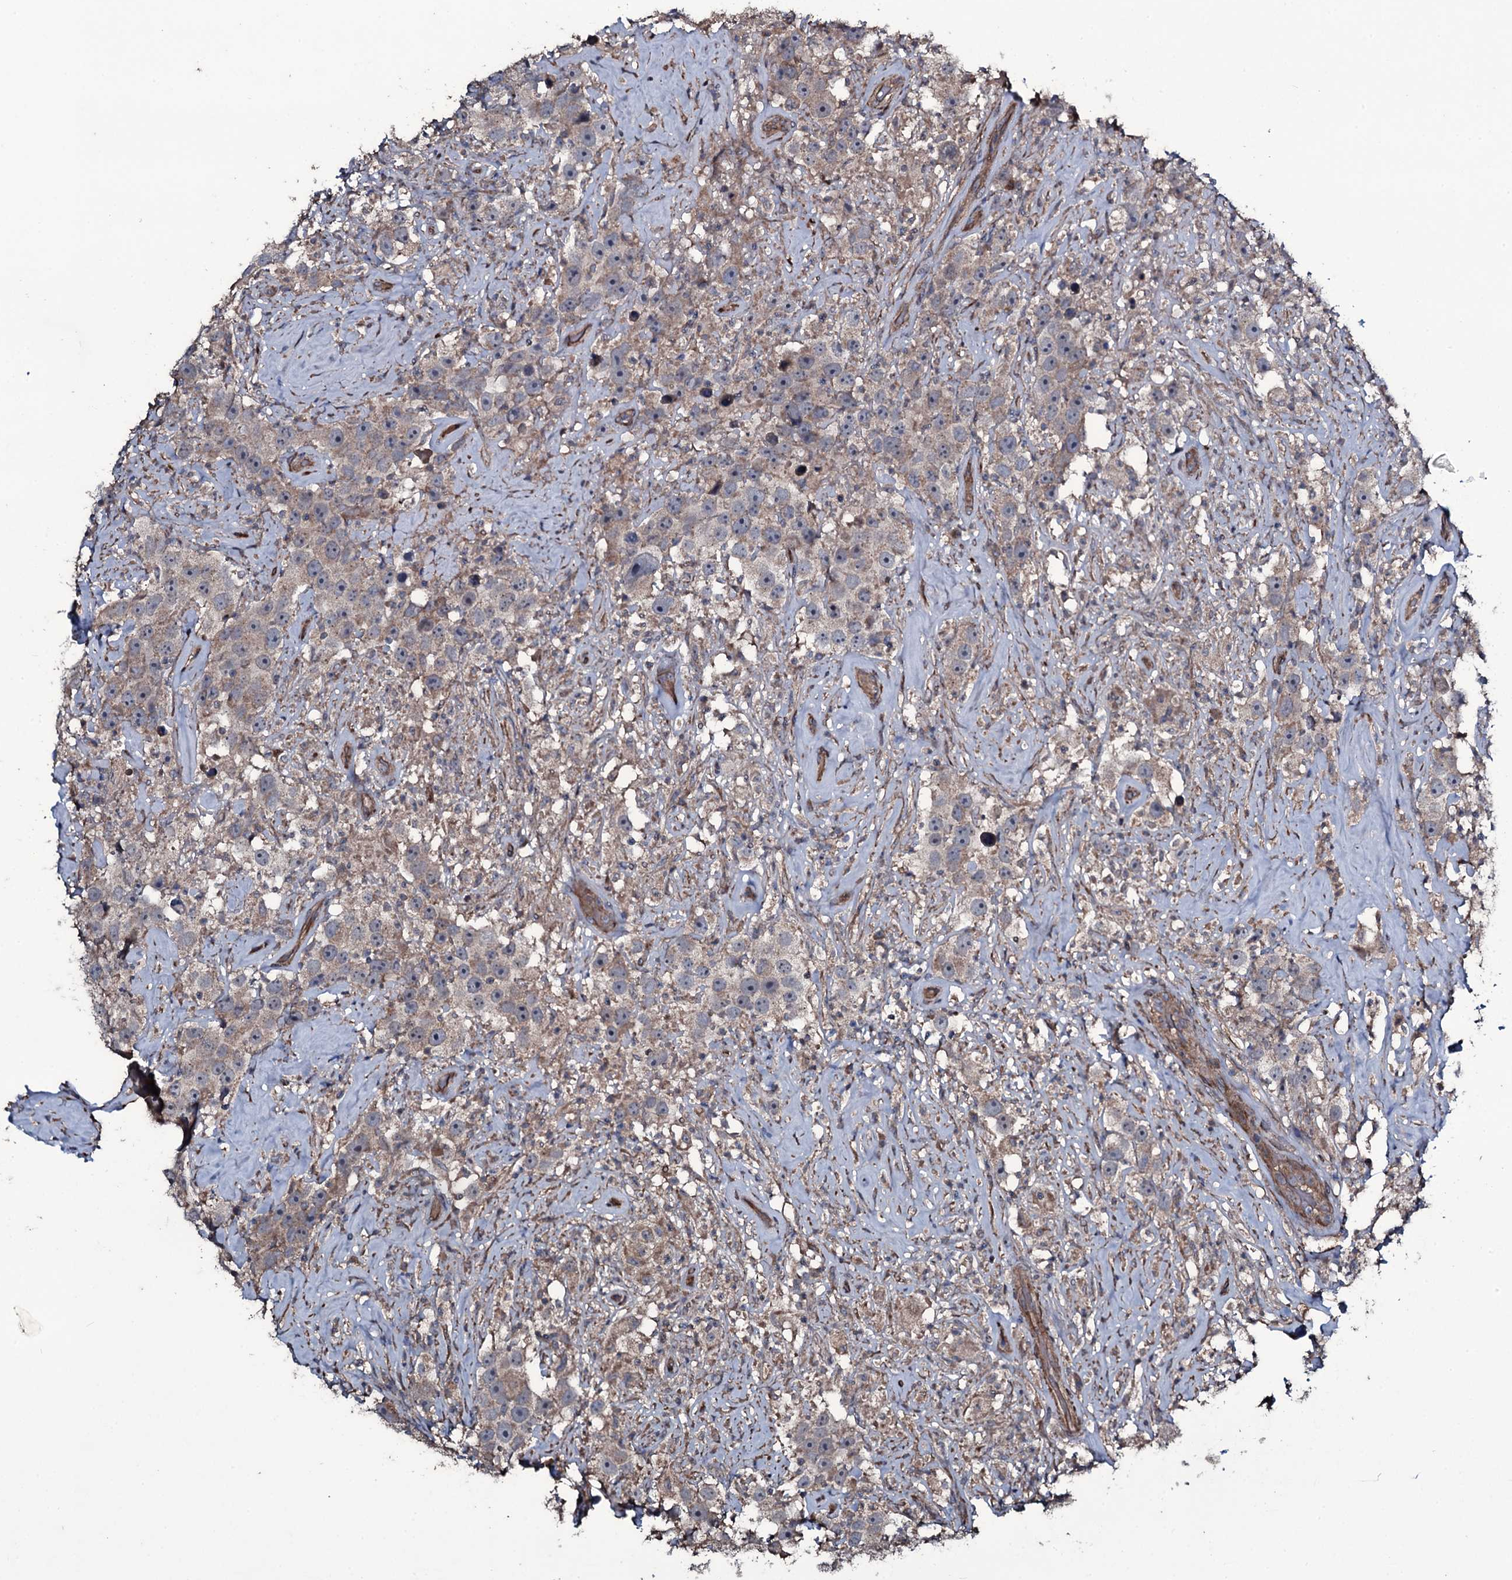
{"staining": {"intensity": "weak", "quantity": "25%-75%", "location": "cytoplasmic/membranous"}, "tissue": "testis cancer", "cell_type": "Tumor cells", "image_type": "cancer", "snomed": [{"axis": "morphology", "description": "Seminoma, NOS"}, {"axis": "topography", "description": "Testis"}], "caption": "This is a histology image of immunohistochemistry staining of testis cancer, which shows weak staining in the cytoplasmic/membranous of tumor cells.", "gene": "WIPF3", "patient": {"sex": "male", "age": 49}}